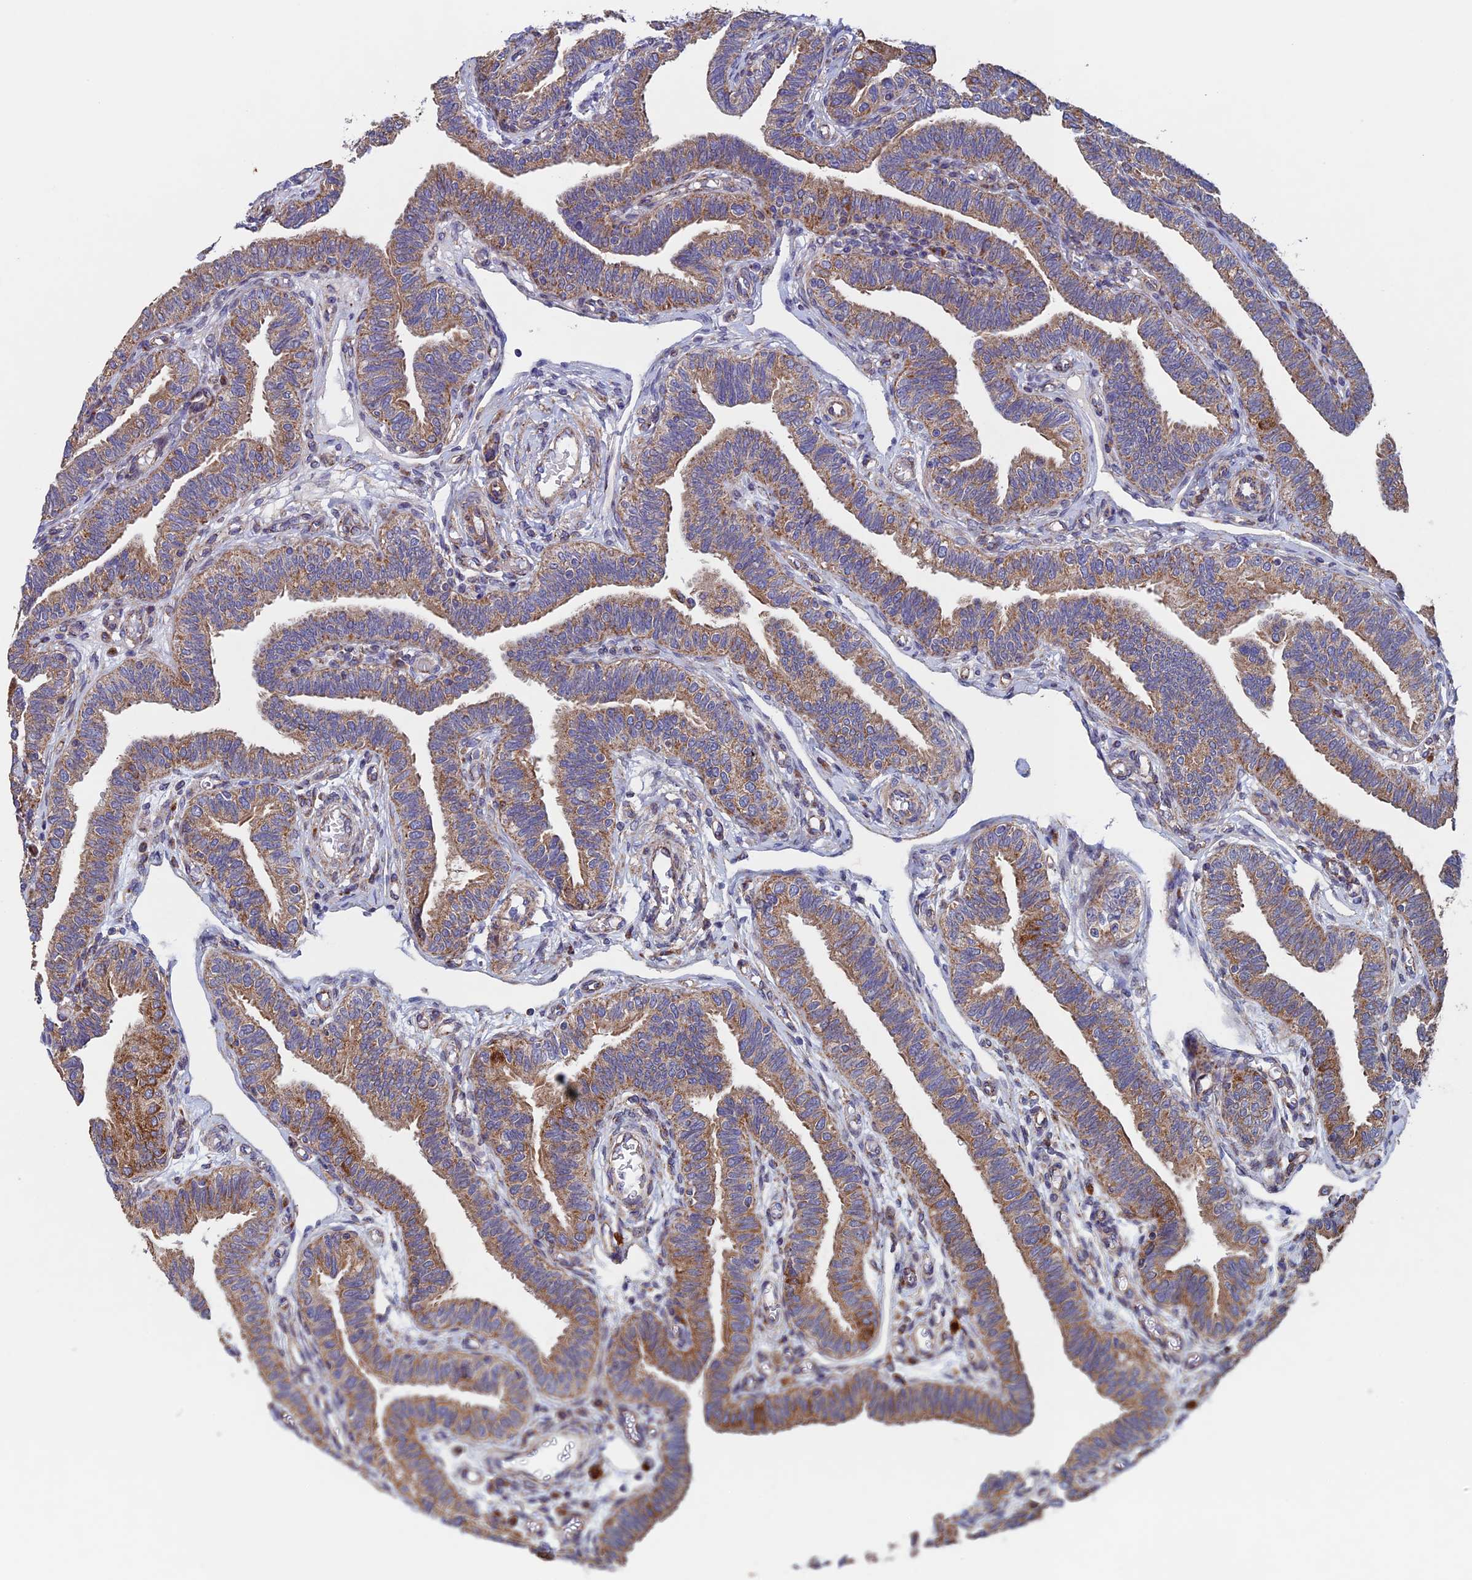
{"staining": {"intensity": "strong", "quantity": ">75%", "location": "cytoplasmic/membranous"}, "tissue": "fallopian tube", "cell_type": "Glandular cells", "image_type": "normal", "snomed": [{"axis": "morphology", "description": "Normal tissue, NOS"}, {"axis": "topography", "description": "Fallopian tube"}], "caption": "Immunohistochemical staining of unremarkable fallopian tube reveals strong cytoplasmic/membranous protein staining in approximately >75% of glandular cells. The protein is shown in brown color, while the nuclei are stained blue.", "gene": "MRPL1", "patient": {"sex": "female", "age": 39}}